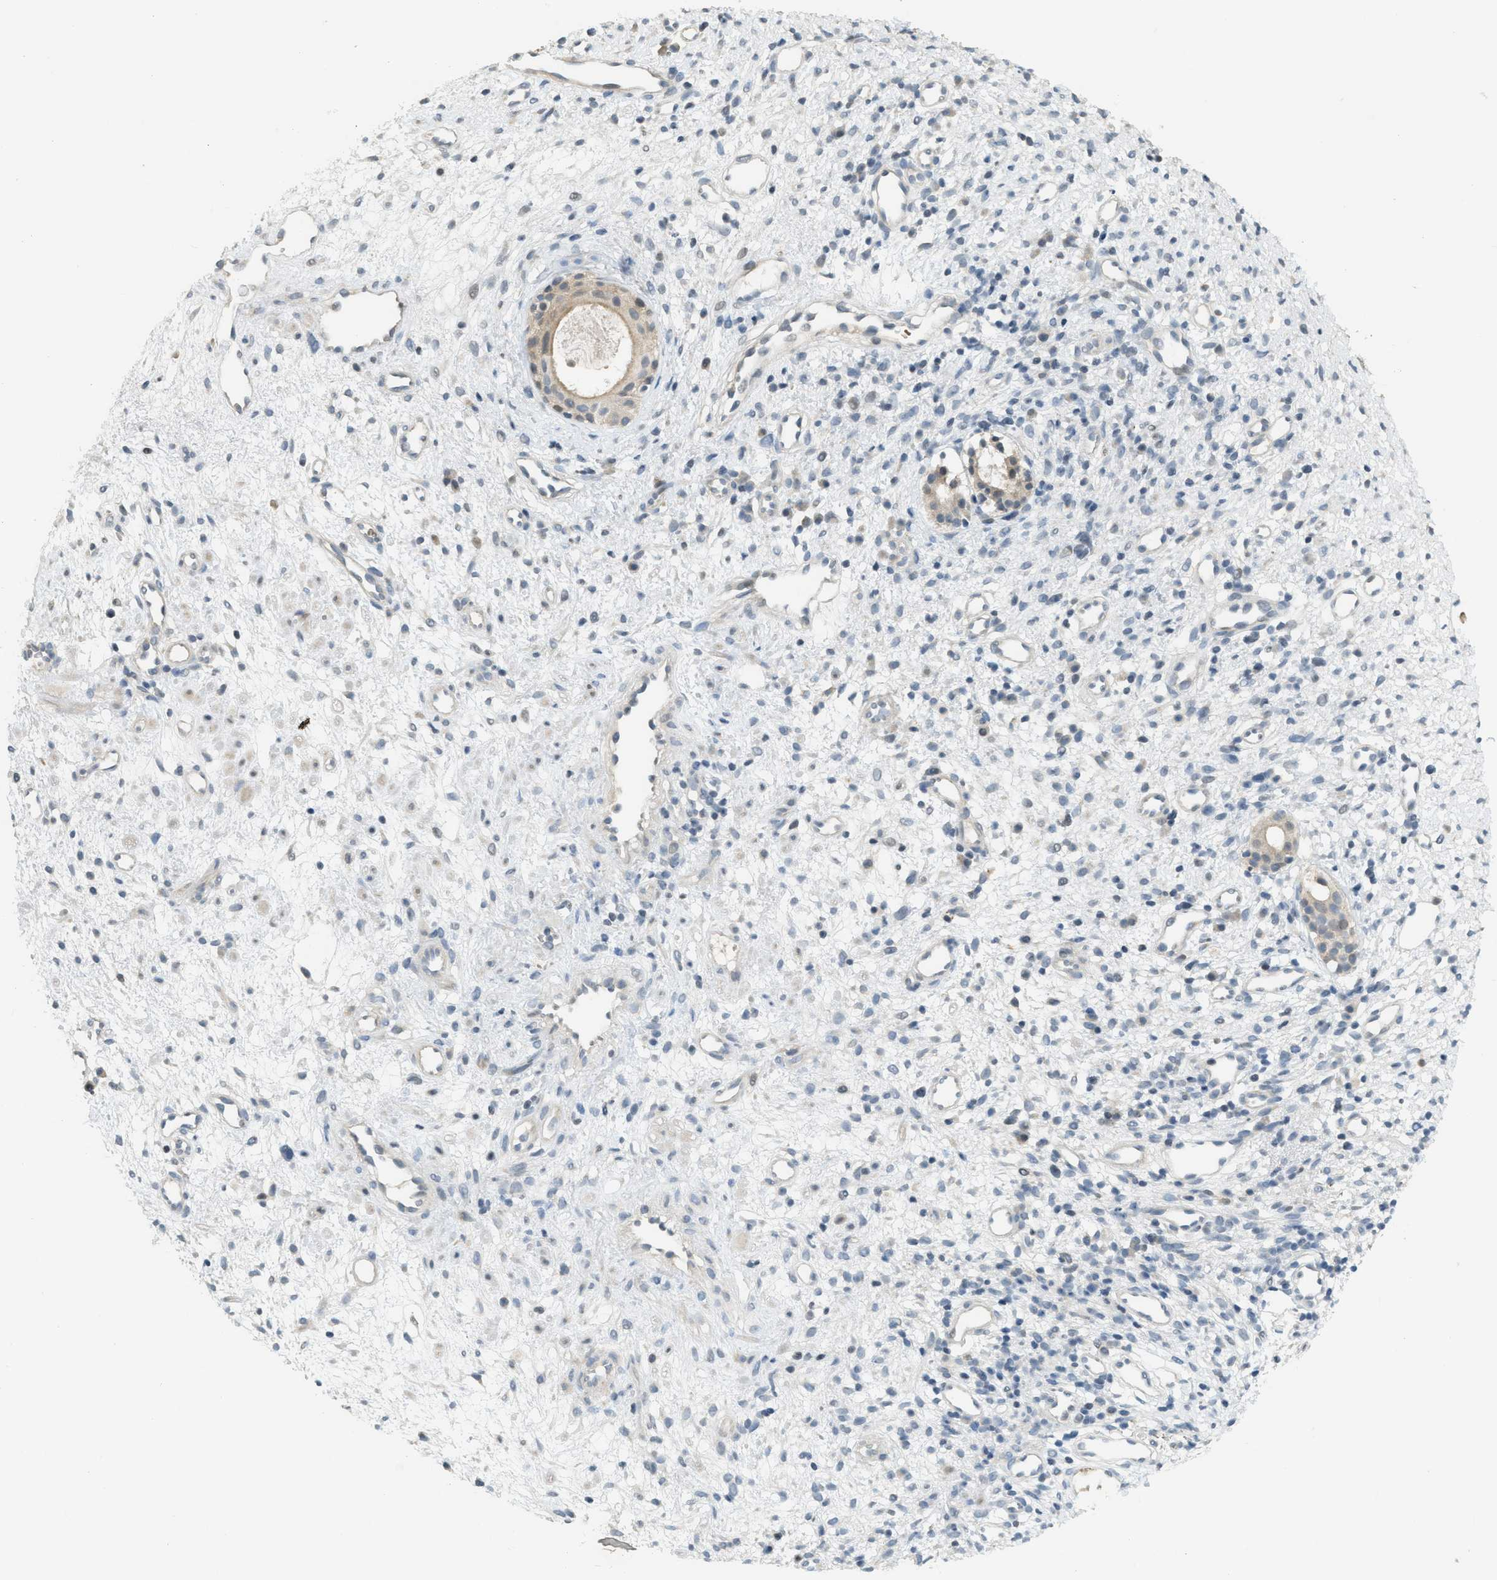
{"staining": {"intensity": "weak", "quantity": "<25%", "location": "cytoplasmic/membranous,nuclear"}, "tissue": "nasopharynx", "cell_type": "Respiratory epithelial cells", "image_type": "normal", "snomed": [{"axis": "morphology", "description": "Normal tissue, NOS"}, {"axis": "topography", "description": "Nasopharynx"}], "caption": "The immunohistochemistry histopathology image has no significant positivity in respiratory epithelial cells of nasopharynx. (DAB (3,3'-diaminobenzidine) immunohistochemistry (IHC) visualized using brightfield microscopy, high magnification).", "gene": "TXNDC2", "patient": {"sex": "male", "age": 22}}